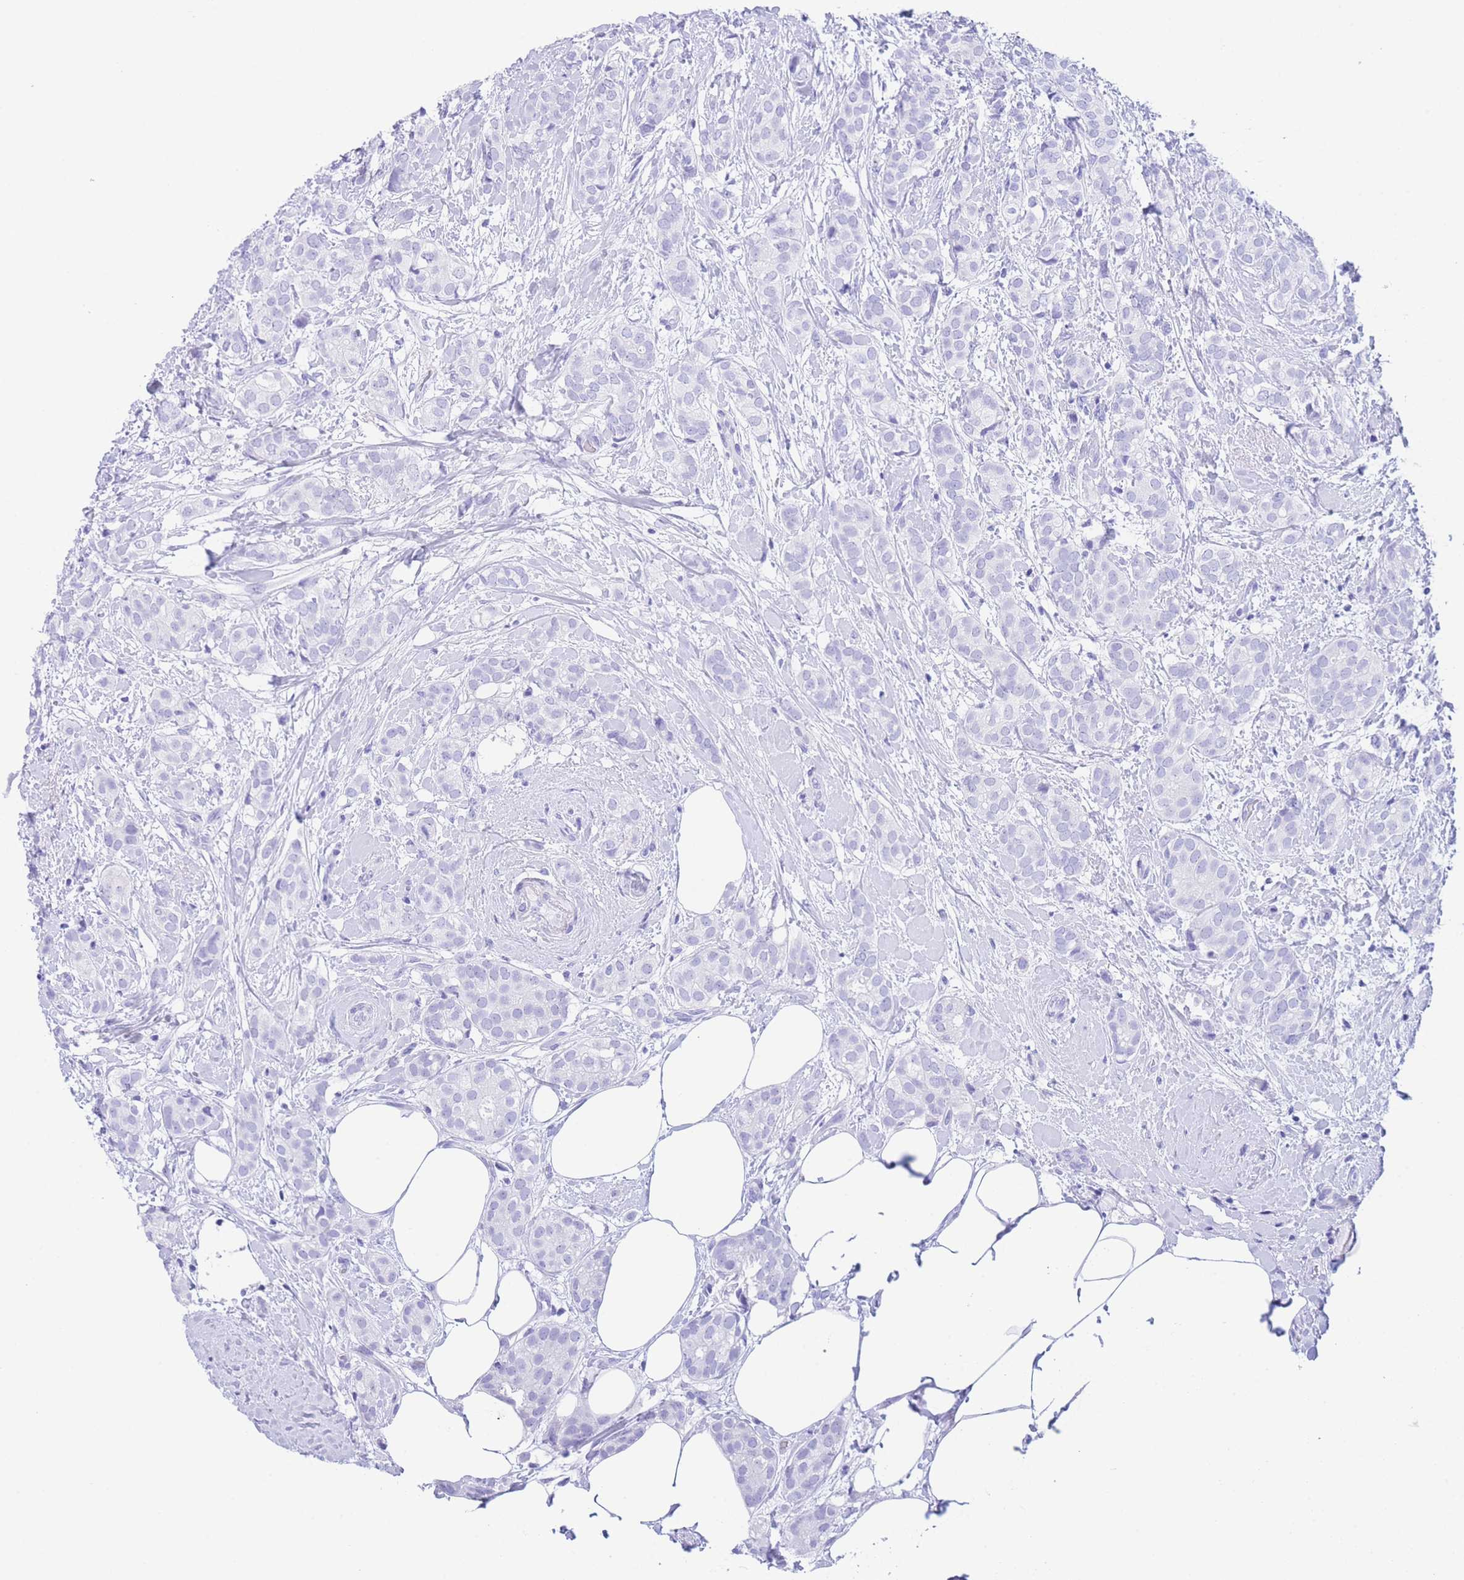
{"staining": {"intensity": "negative", "quantity": "none", "location": "none"}, "tissue": "breast cancer", "cell_type": "Tumor cells", "image_type": "cancer", "snomed": [{"axis": "morphology", "description": "Duct carcinoma"}, {"axis": "topography", "description": "Breast"}], "caption": "IHC of human breast cancer (infiltrating ductal carcinoma) shows no staining in tumor cells.", "gene": "SLCO1B3", "patient": {"sex": "female", "age": 73}}